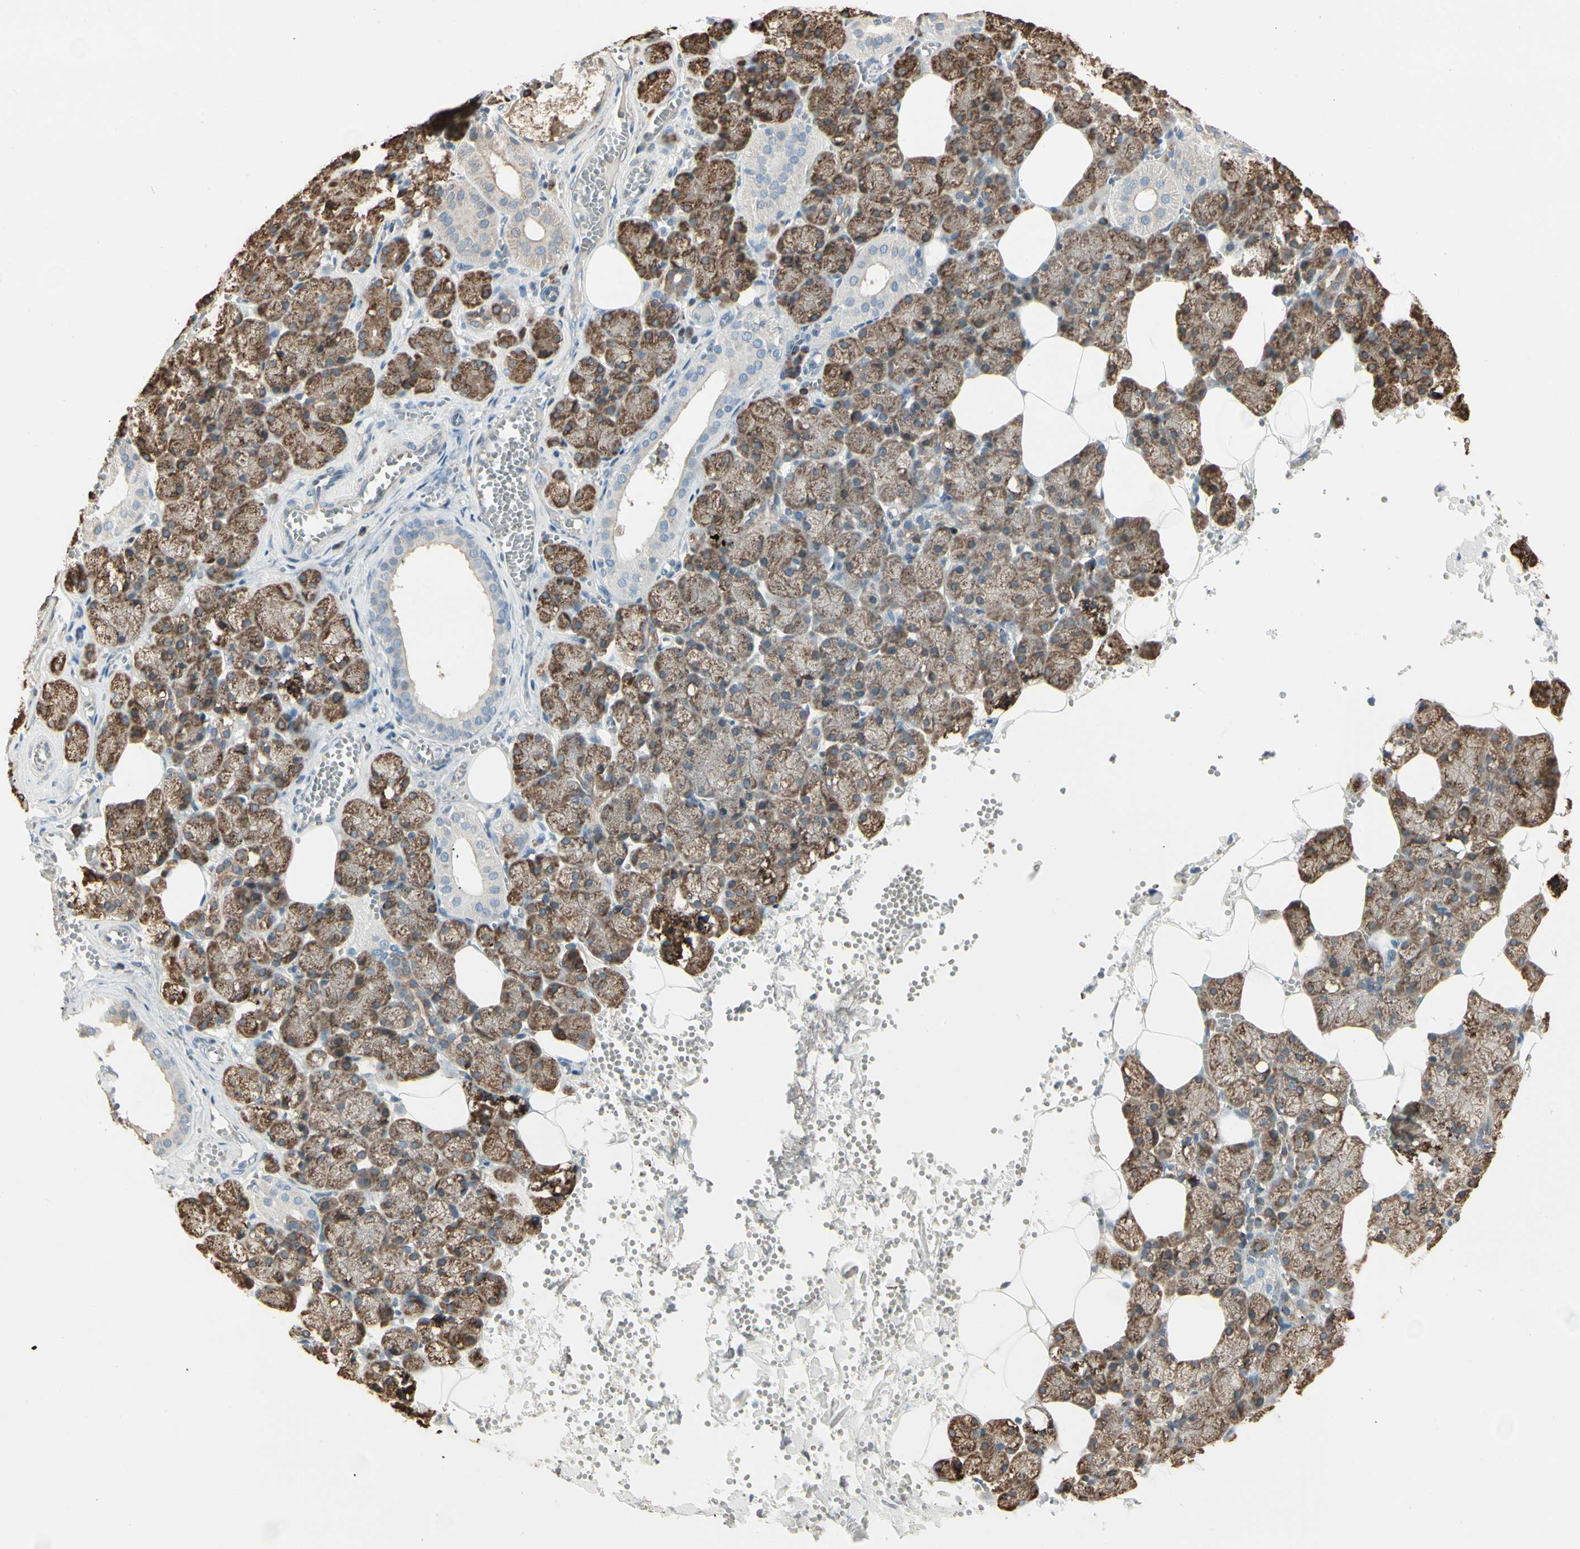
{"staining": {"intensity": "moderate", "quantity": ">75%", "location": "cytoplasmic/membranous"}, "tissue": "salivary gland", "cell_type": "Glandular cells", "image_type": "normal", "snomed": [{"axis": "morphology", "description": "Normal tissue, NOS"}, {"axis": "topography", "description": "Salivary gland"}], "caption": "Moderate cytoplasmic/membranous positivity for a protein is present in approximately >75% of glandular cells of normal salivary gland using immunohistochemistry.", "gene": "NUCB2", "patient": {"sex": "male", "age": 62}}